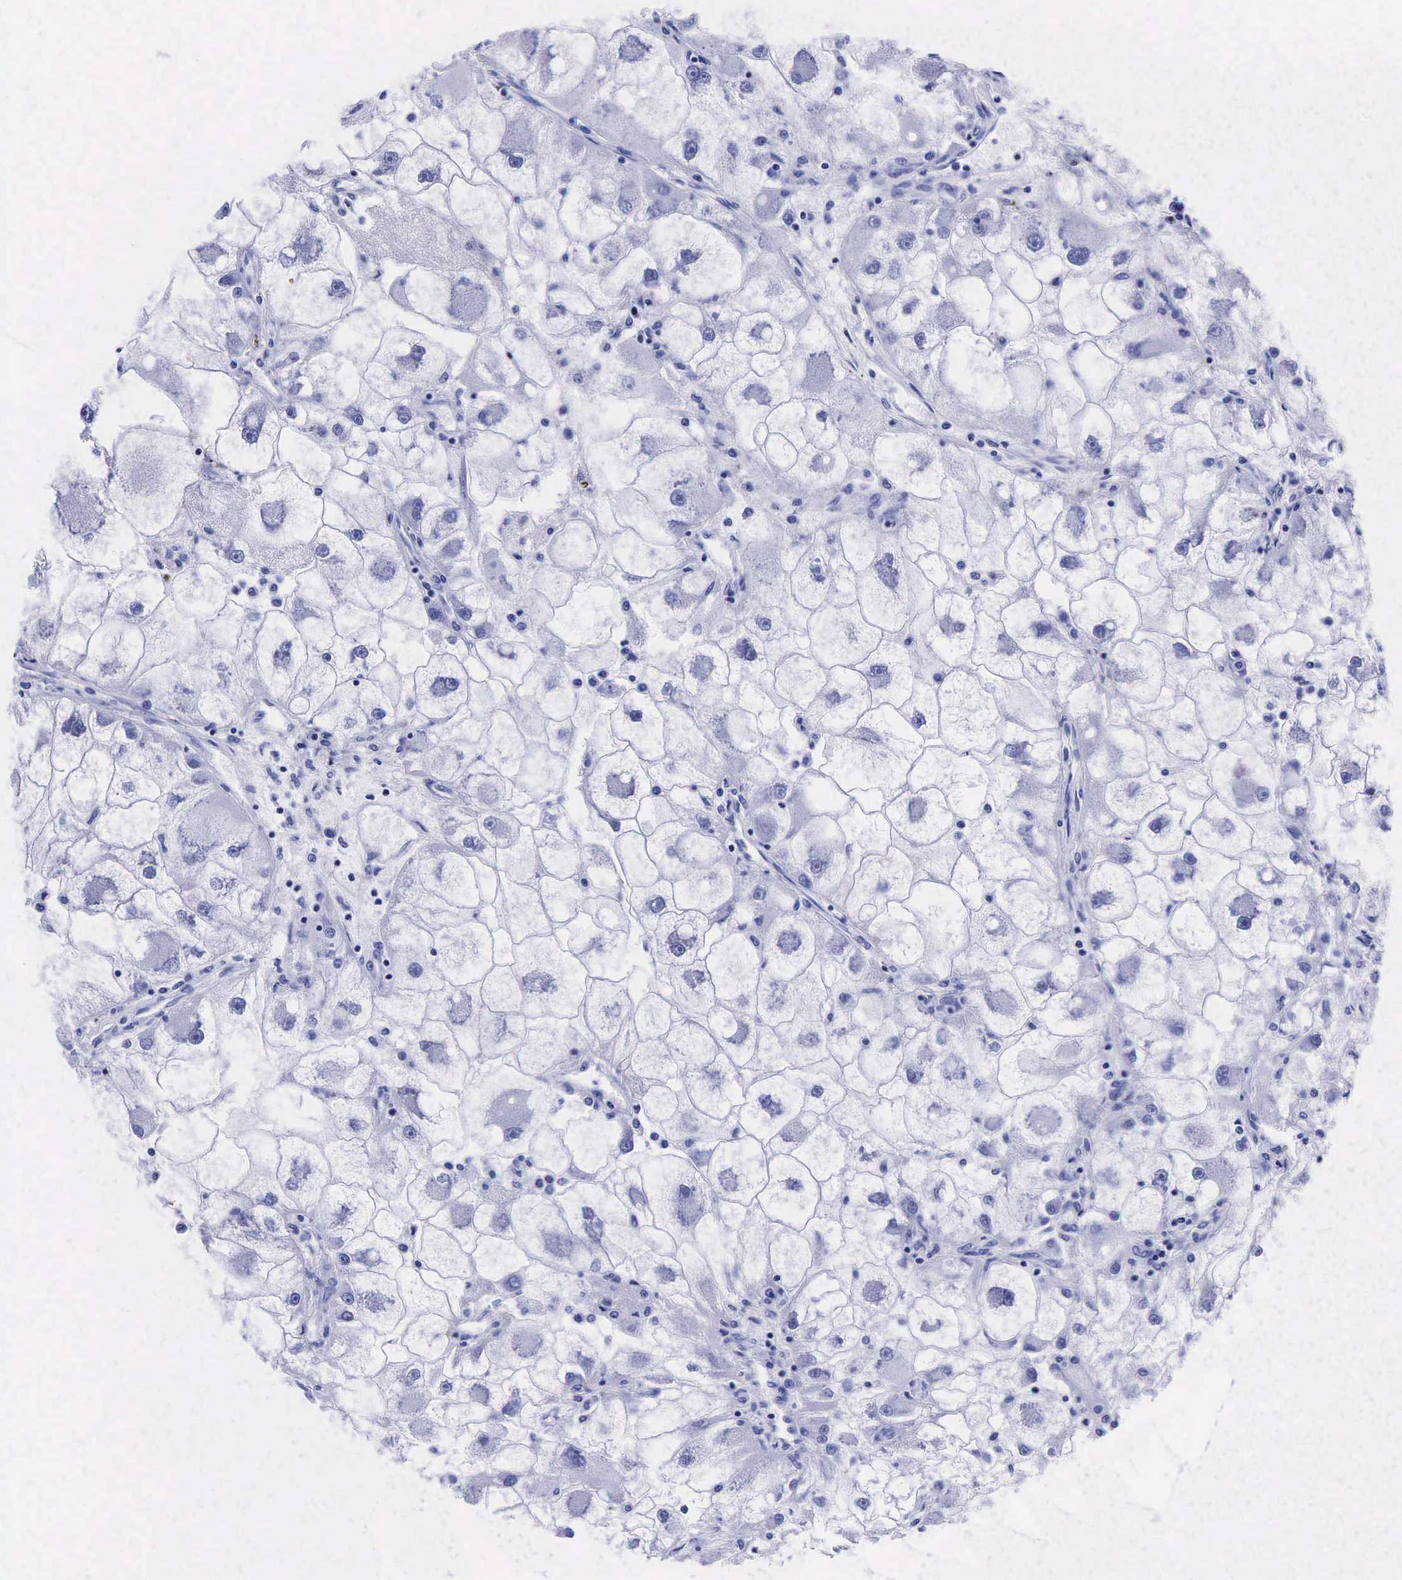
{"staining": {"intensity": "negative", "quantity": "none", "location": "none"}, "tissue": "renal cancer", "cell_type": "Tumor cells", "image_type": "cancer", "snomed": [{"axis": "morphology", "description": "Adenocarcinoma, NOS"}, {"axis": "topography", "description": "Kidney"}], "caption": "Immunohistochemistry (IHC) of human renal adenocarcinoma exhibits no positivity in tumor cells. (Brightfield microscopy of DAB immunohistochemistry at high magnification).", "gene": "KLK3", "patient": {"sex": "female", "age": 73}}